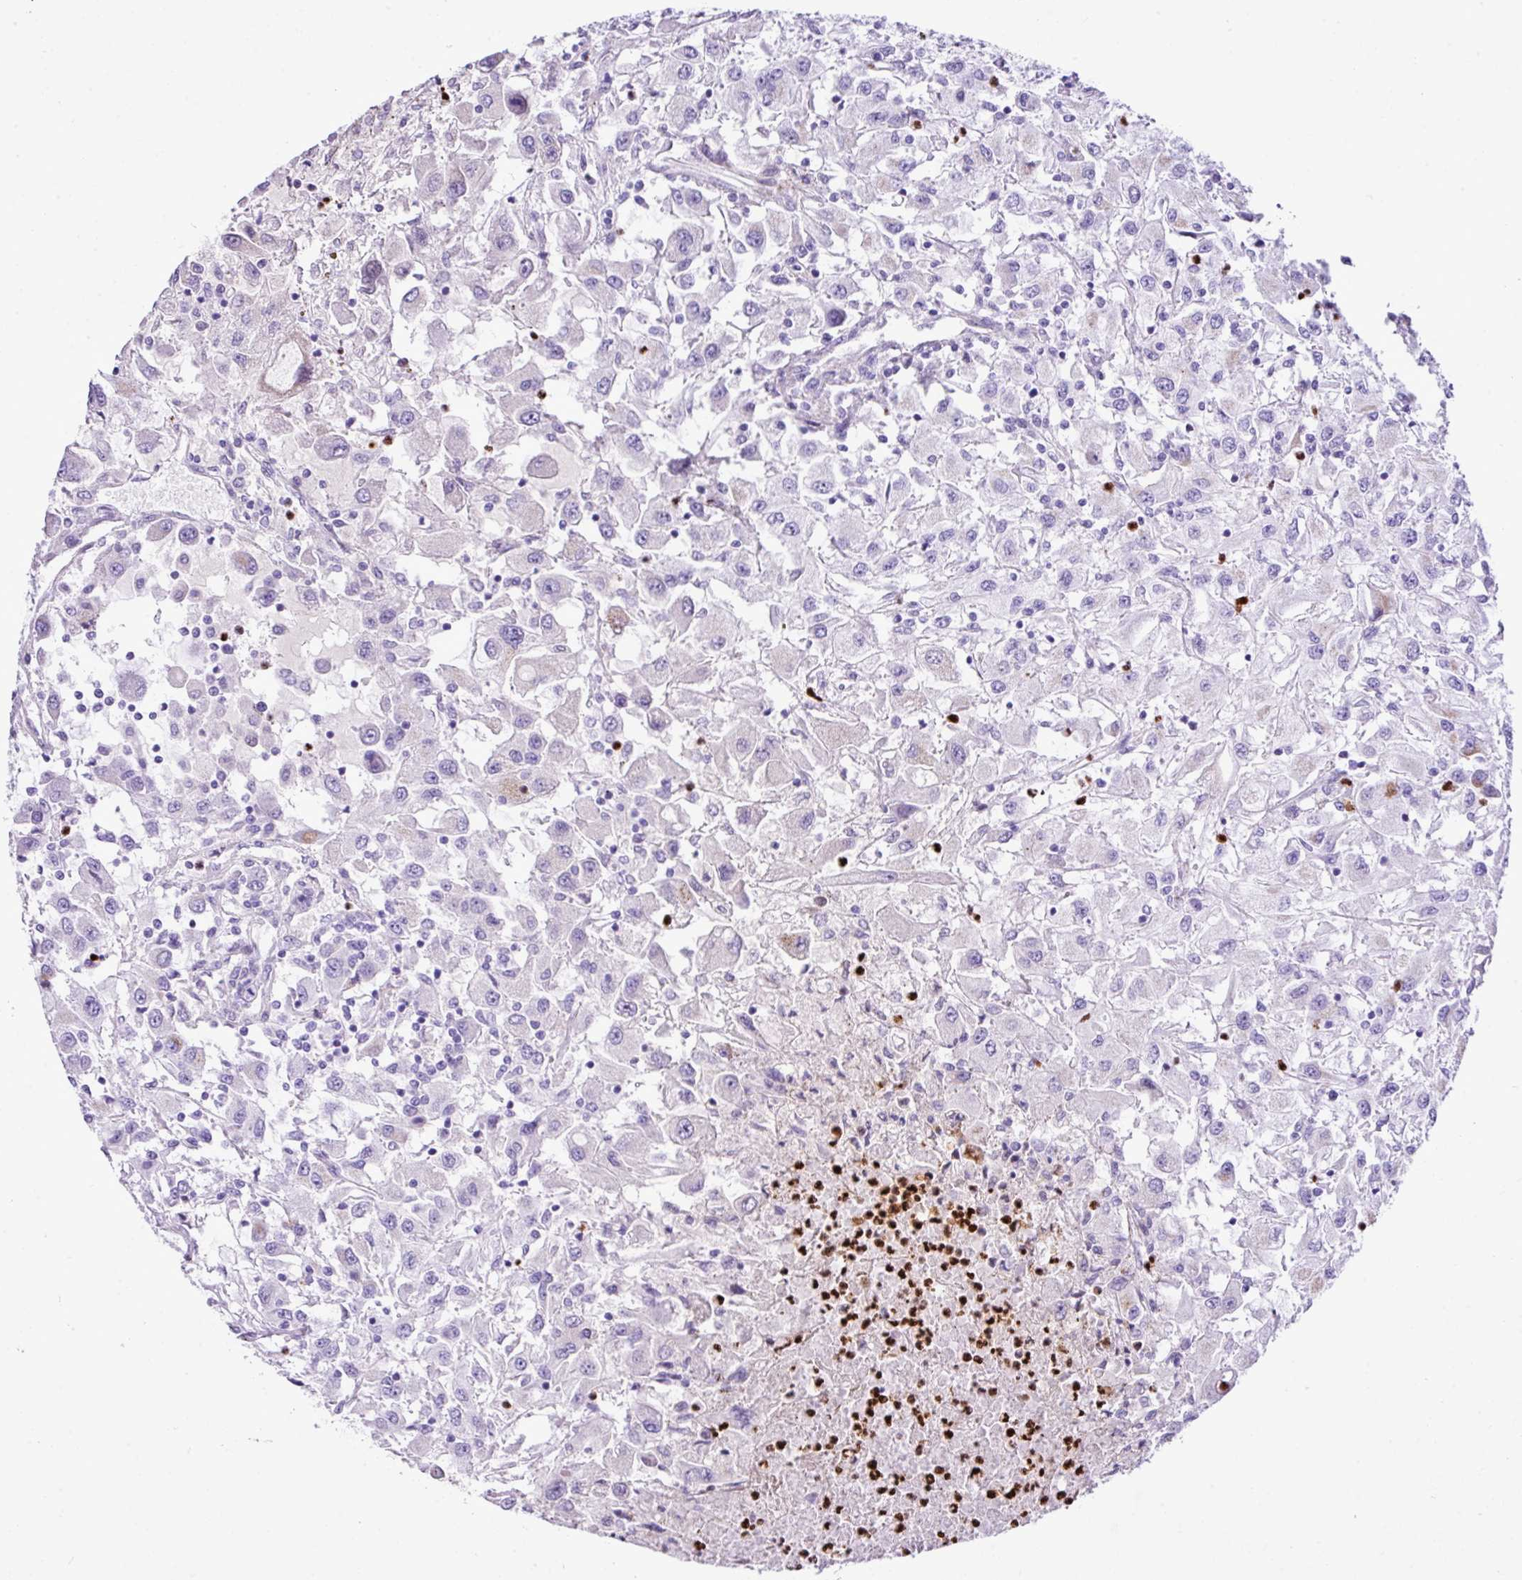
{"staining": {"intensity": "weak", "quantity": "<25%", "location": "cytoplasmic/membranous"}, "tissue": "renal cancer", "cell_type": "Tumor cells", "image_type": "cancer", "snomed": [{"axis": "morphology", "description": "Adenocarcinoma, NOS"}, {"axis": "topography", "description": "Kidney"}], "caption": "Human renal cancer stained for a protein using immunohistochemistry (IHC) demonstrates no staining in tumor cells.", "gene": "RCAN2", "patient": {"sex": "female", "age": 67}}